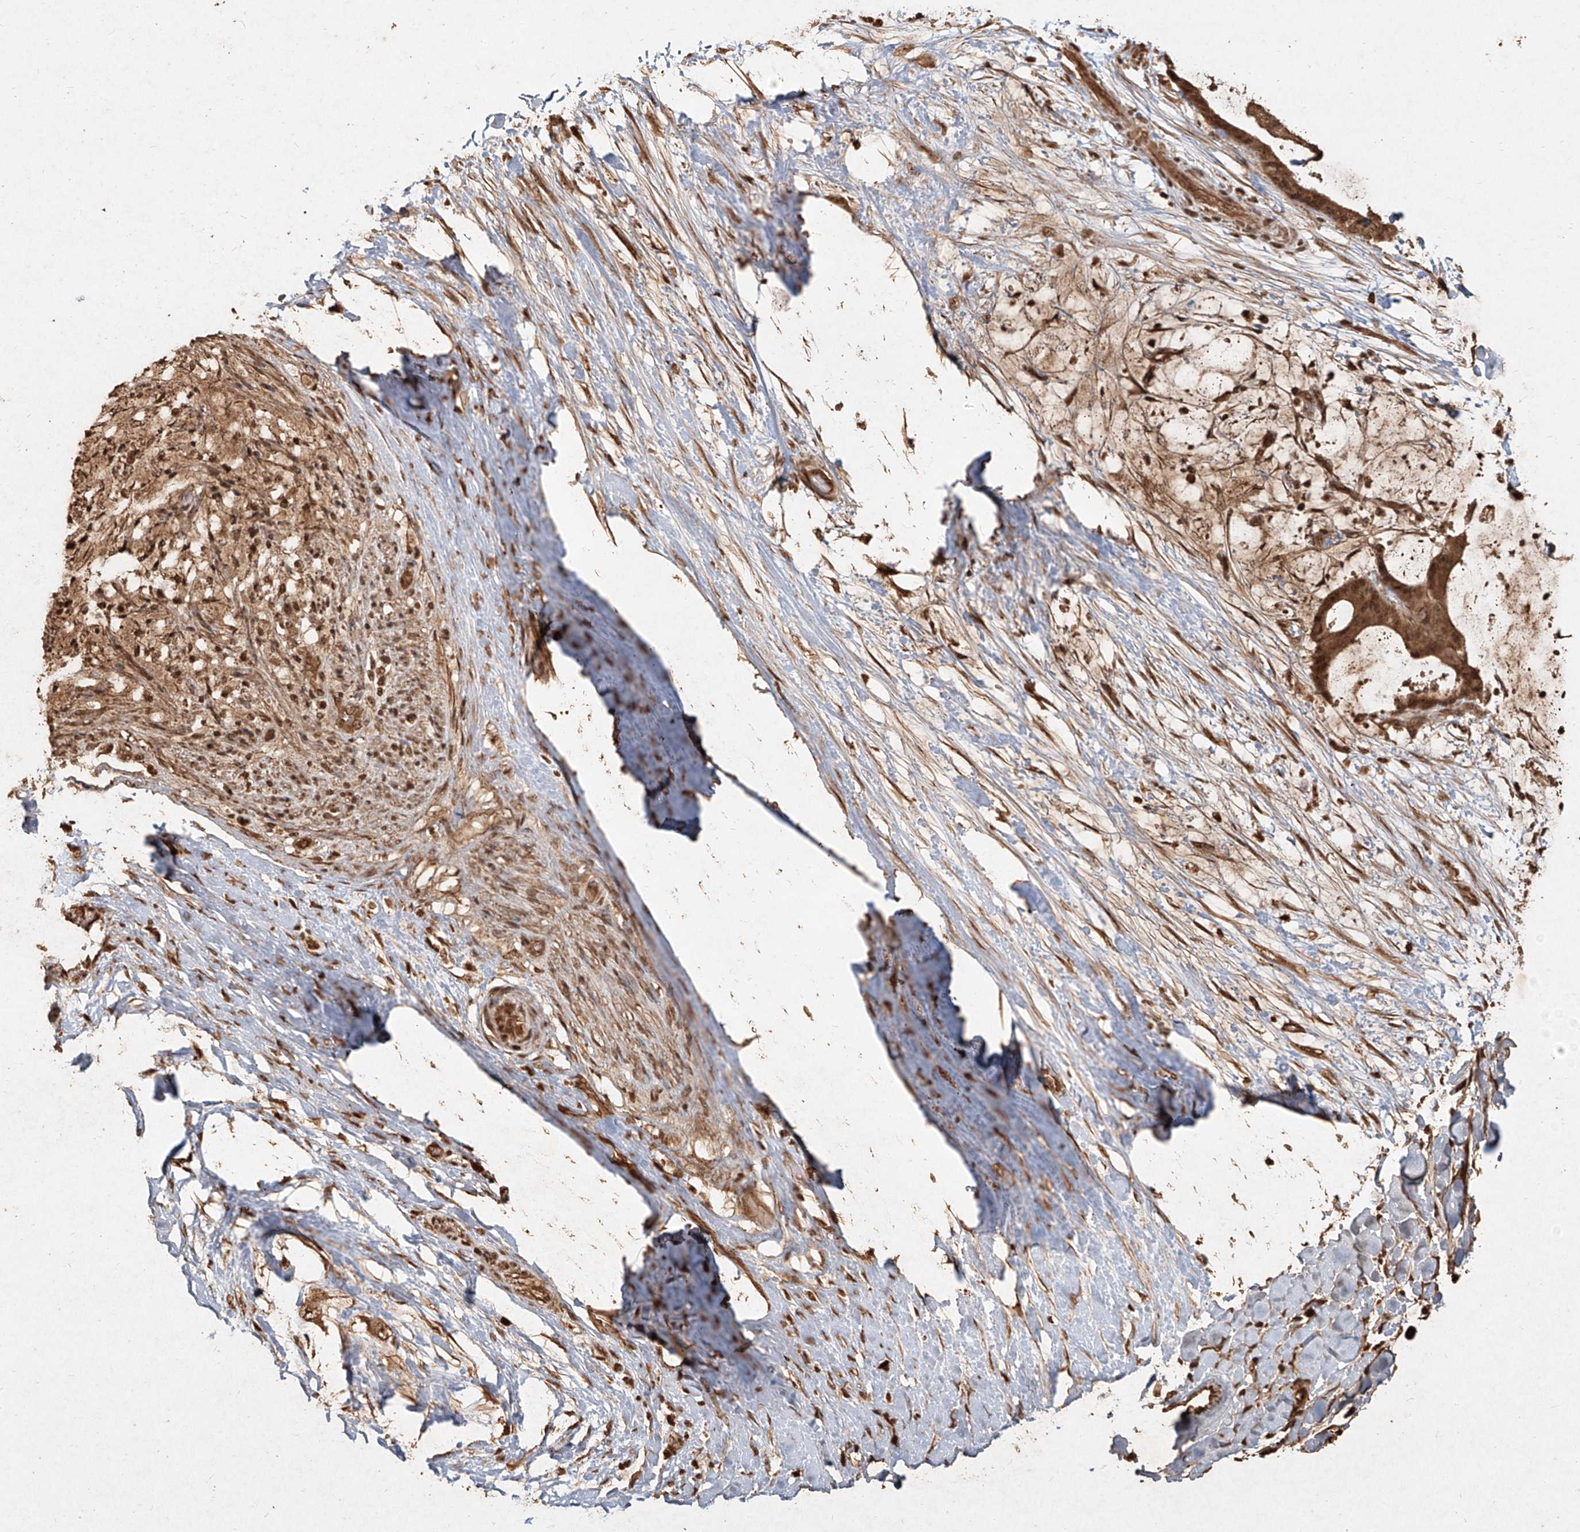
{"staining": {"intensity": "strong", "quantity": ">75%", "location": "cytoplasmic/membranous,nuclear"}, "tissue": "liver cancer", "cell_type": "Tumor cells", "image_type": "cancer", "snomed": [{"axis": "morphology", "description": "Cholangiocarcinoma"}, {"axis": "topography", "description": "Liver"}], "caption": "Immunohistochemical staining of human cholangiocarcinoma (liver) displays strong cytoplasmic/membranous and nuclear protein expression in about >75% of tumor cells. (IHC, brightfield microscopy, high magnification).", "gene": "UBE2K", "patient": {"sex": "female", "age": 73}}